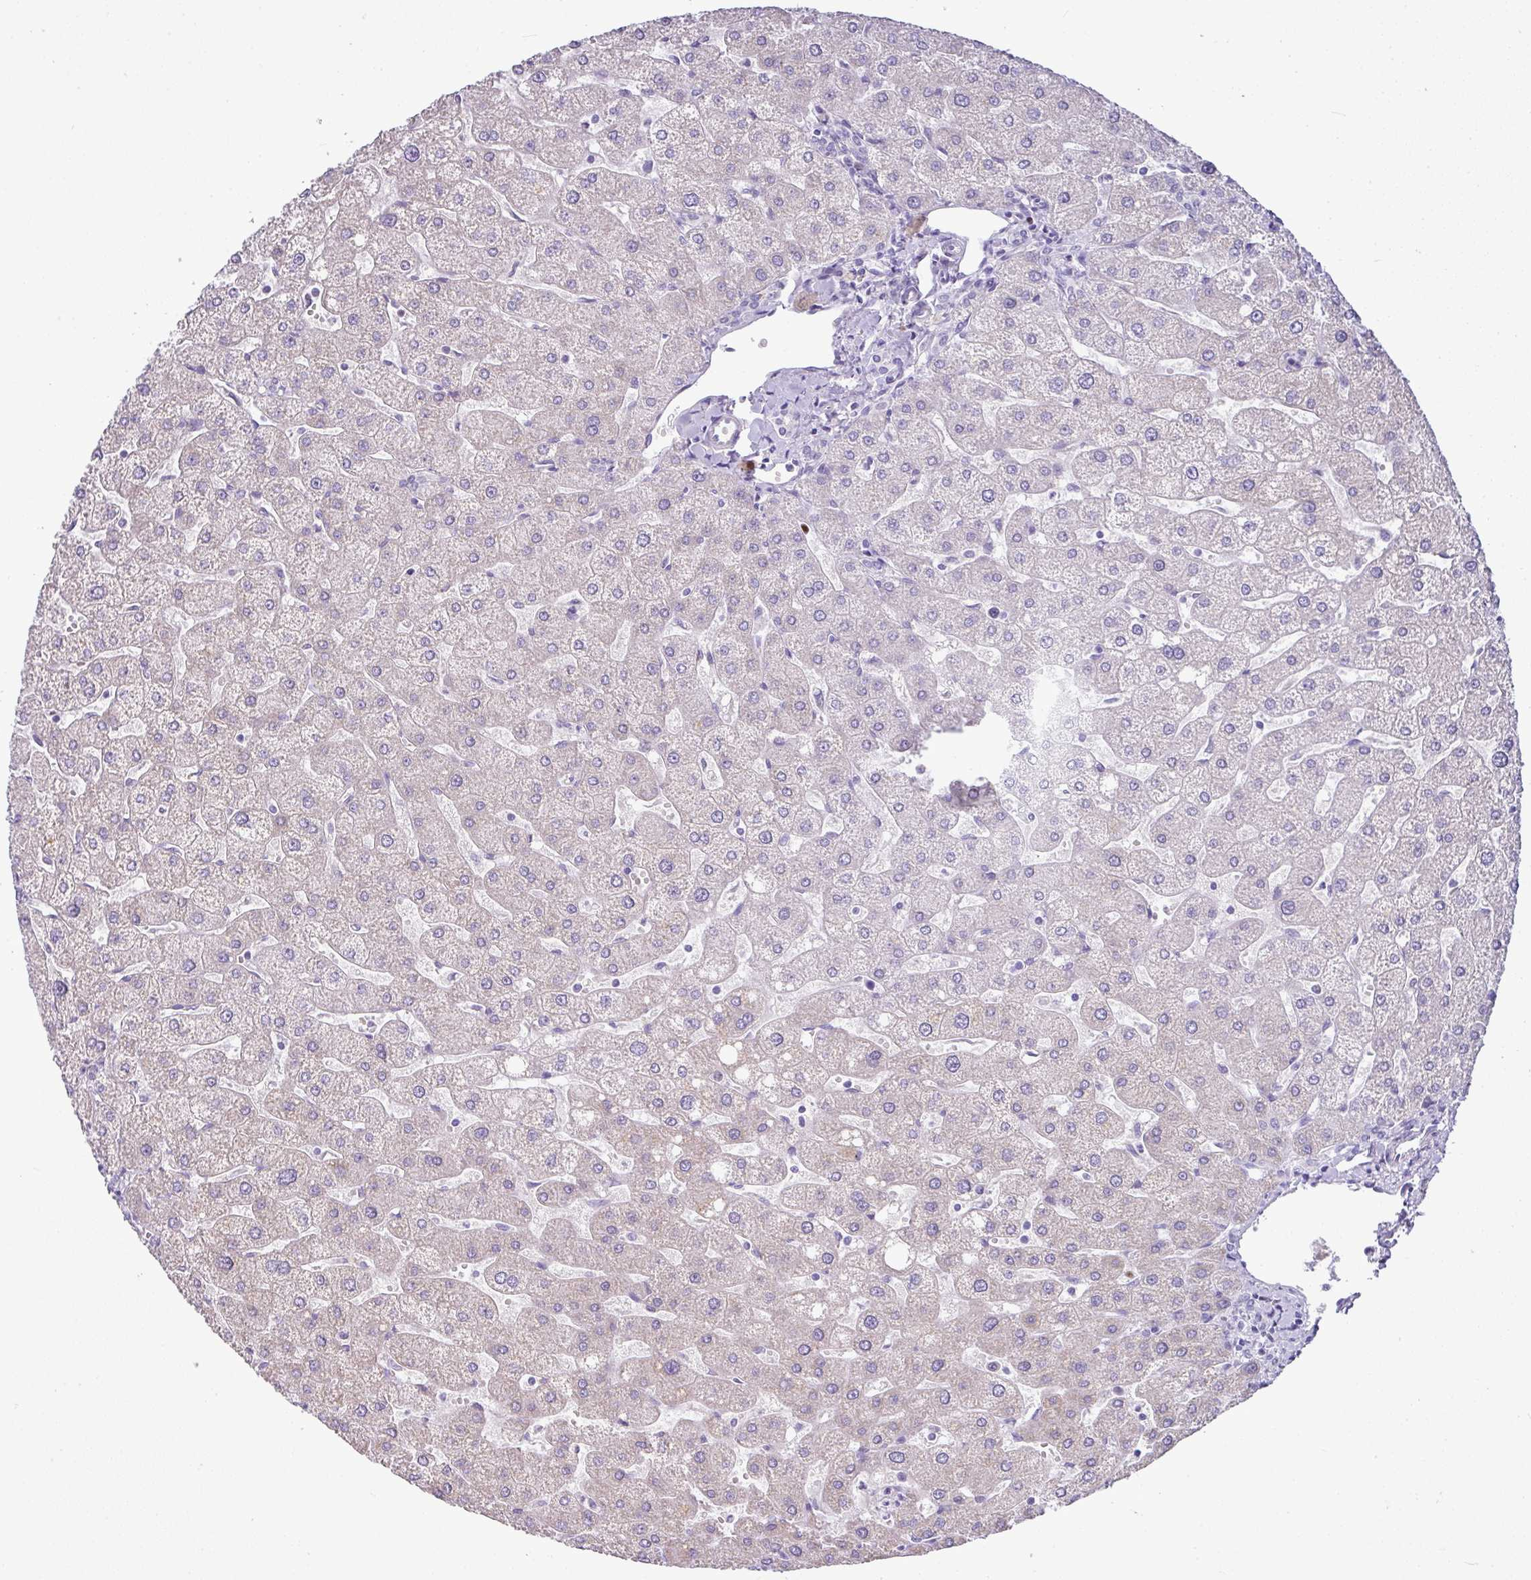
{"staining": {"intensity": "negative", "quantity": "none", "location": "none"}, "tissue": "liver", "cell_type": "Cholangiocytes", "image_type": "normal", "snomed": [{"axis": "morphology", "description": "Normal tissue, NOS"}, {"axis": "topography", "description": "Liver"}], "caption": "Immunohistochemistry of benign human liver displays no positivity in cholangiocytes.", "gene": "BCL11A", "patient": {"sex": "male", "age": 67}}